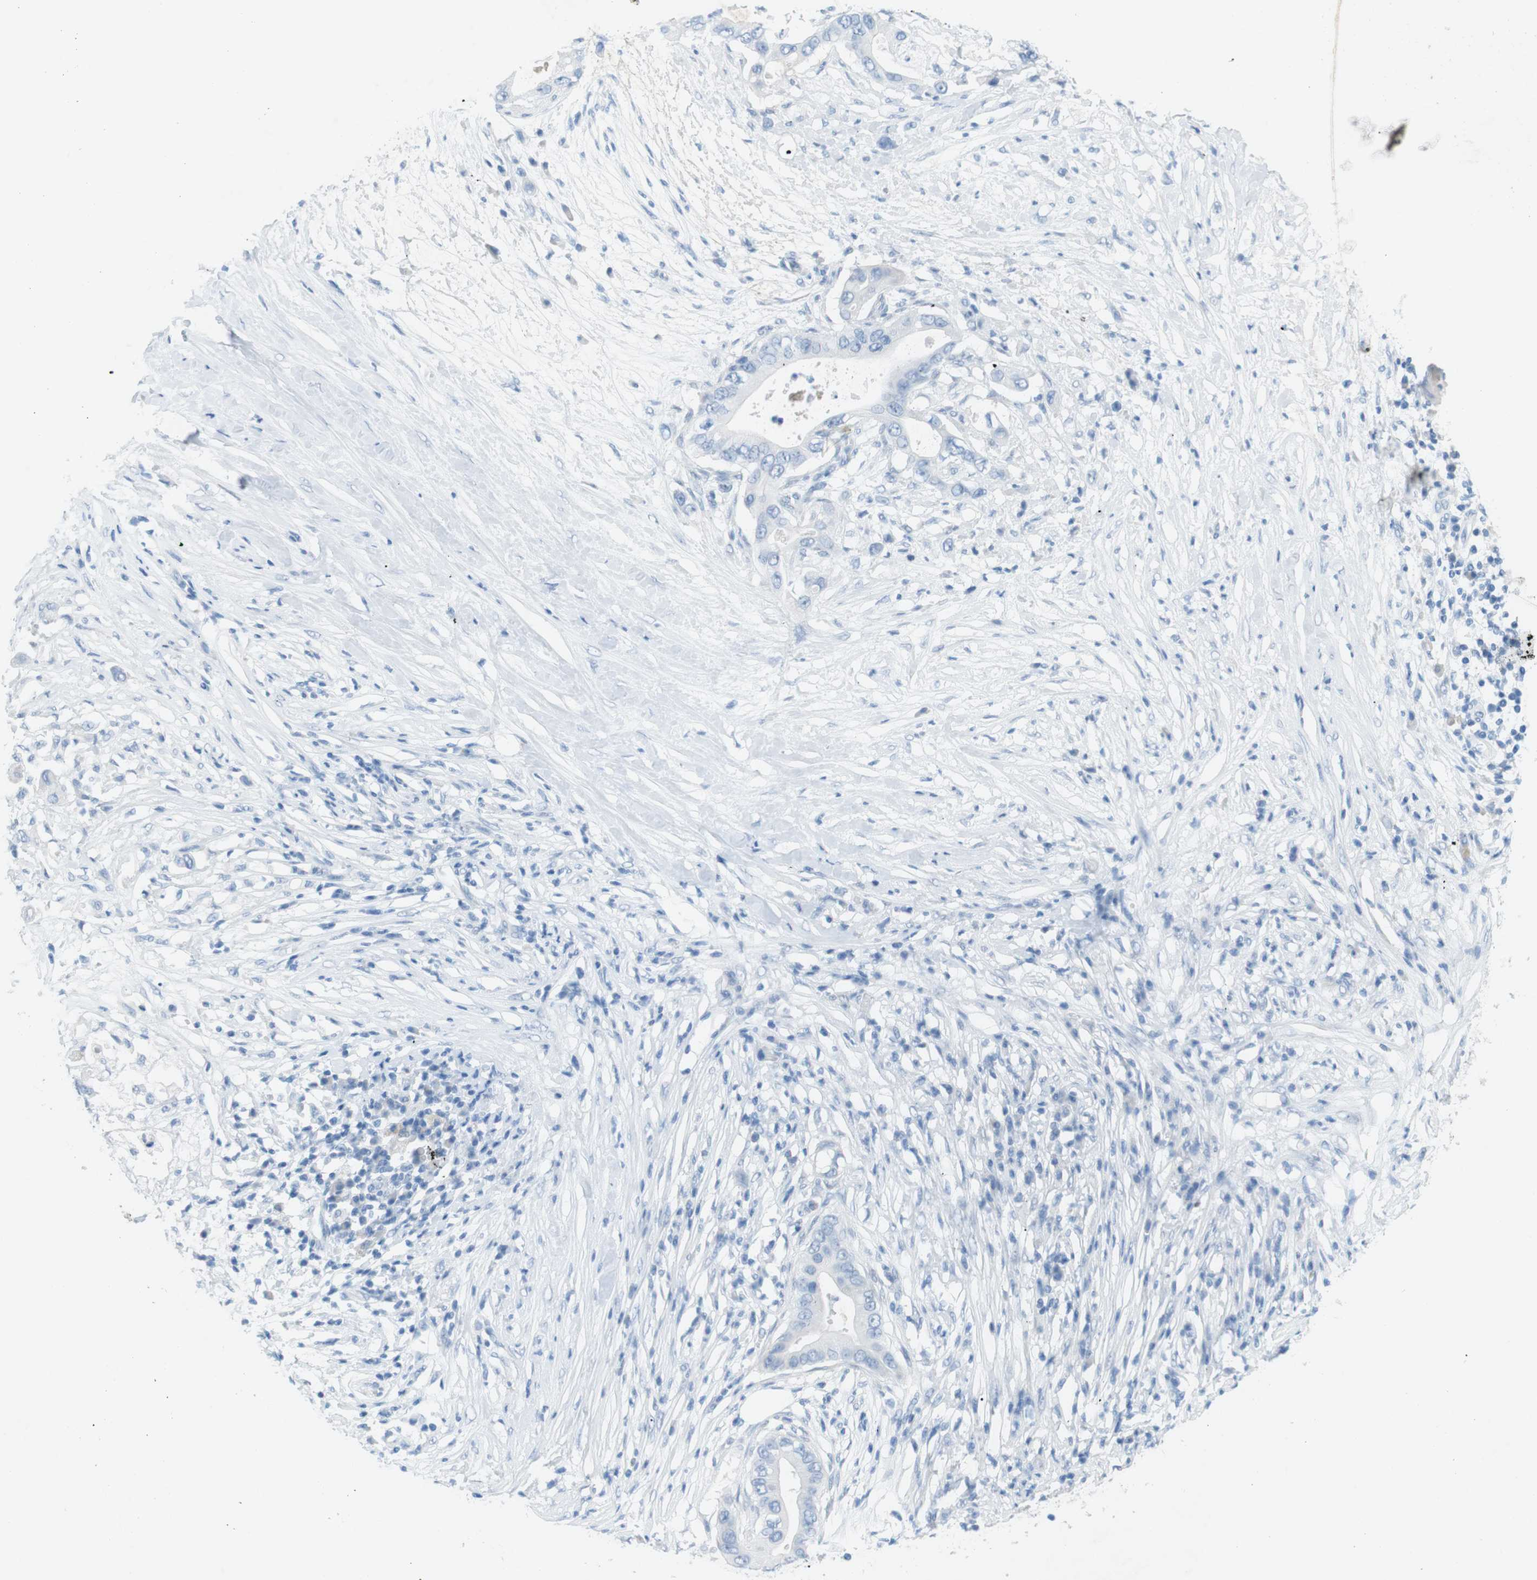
{"staining": {"intensity": "negative", "quantity": "none", "location": "none"}, "tissue": "pancreatic cancer", "cell_type": "Tumor cells", "image_type": "cancer", "snomed": [{"axis": "morphology", "description": "Adenocarcinoma, NOS"}, {"axis": "topography", "description": "Pancreas"}], "caption": "An immunohistochemistry (IHC) photomicrograph of pancreatic adenocarcinoma is shown. There is no staining in tumor cells of pancreatic adenocarcinoma.", "gene": "SALL4", "patient": {"sex": "male", "age": 77}}